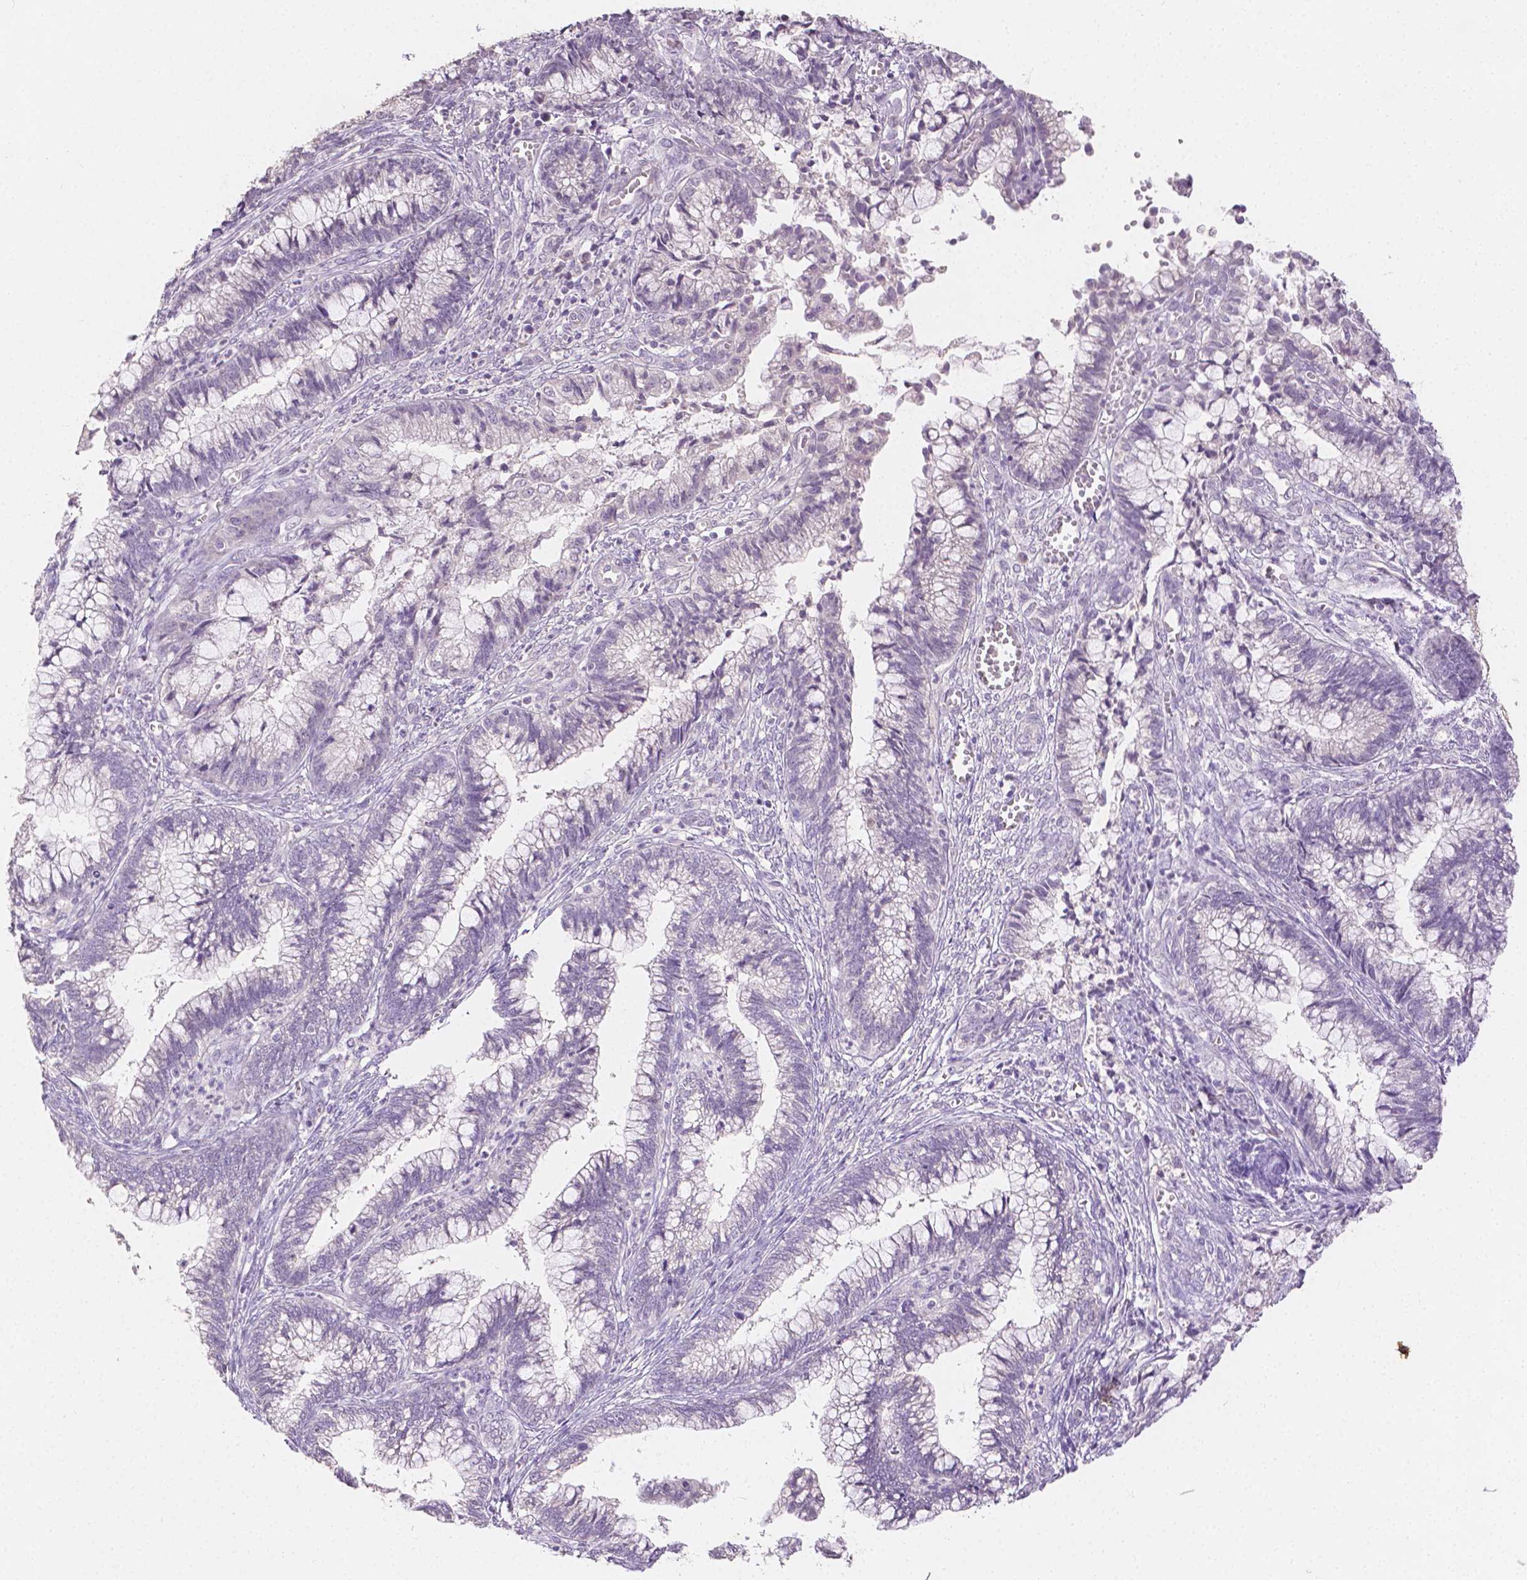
{"staining": {"intensity": "negative", "quantity": "none", "location": "none"}, "tissue": "cervical cancer", "cell_type": "Tumor cells", "image_type": "cancer", "snomed": [{"axis": "morphology", "description": "Adenocarcinoma, NOS"}, {"axis": "topography", "description": "Cervix"}], "caption": "High power microscopy image of an immunohistochemistry (IHC) micrograph of cervical adenocarcinoma, revealing no significant staining in tumor cells.", "gene": "TGM1", "patient": {"sex": "female", "age": 44}}